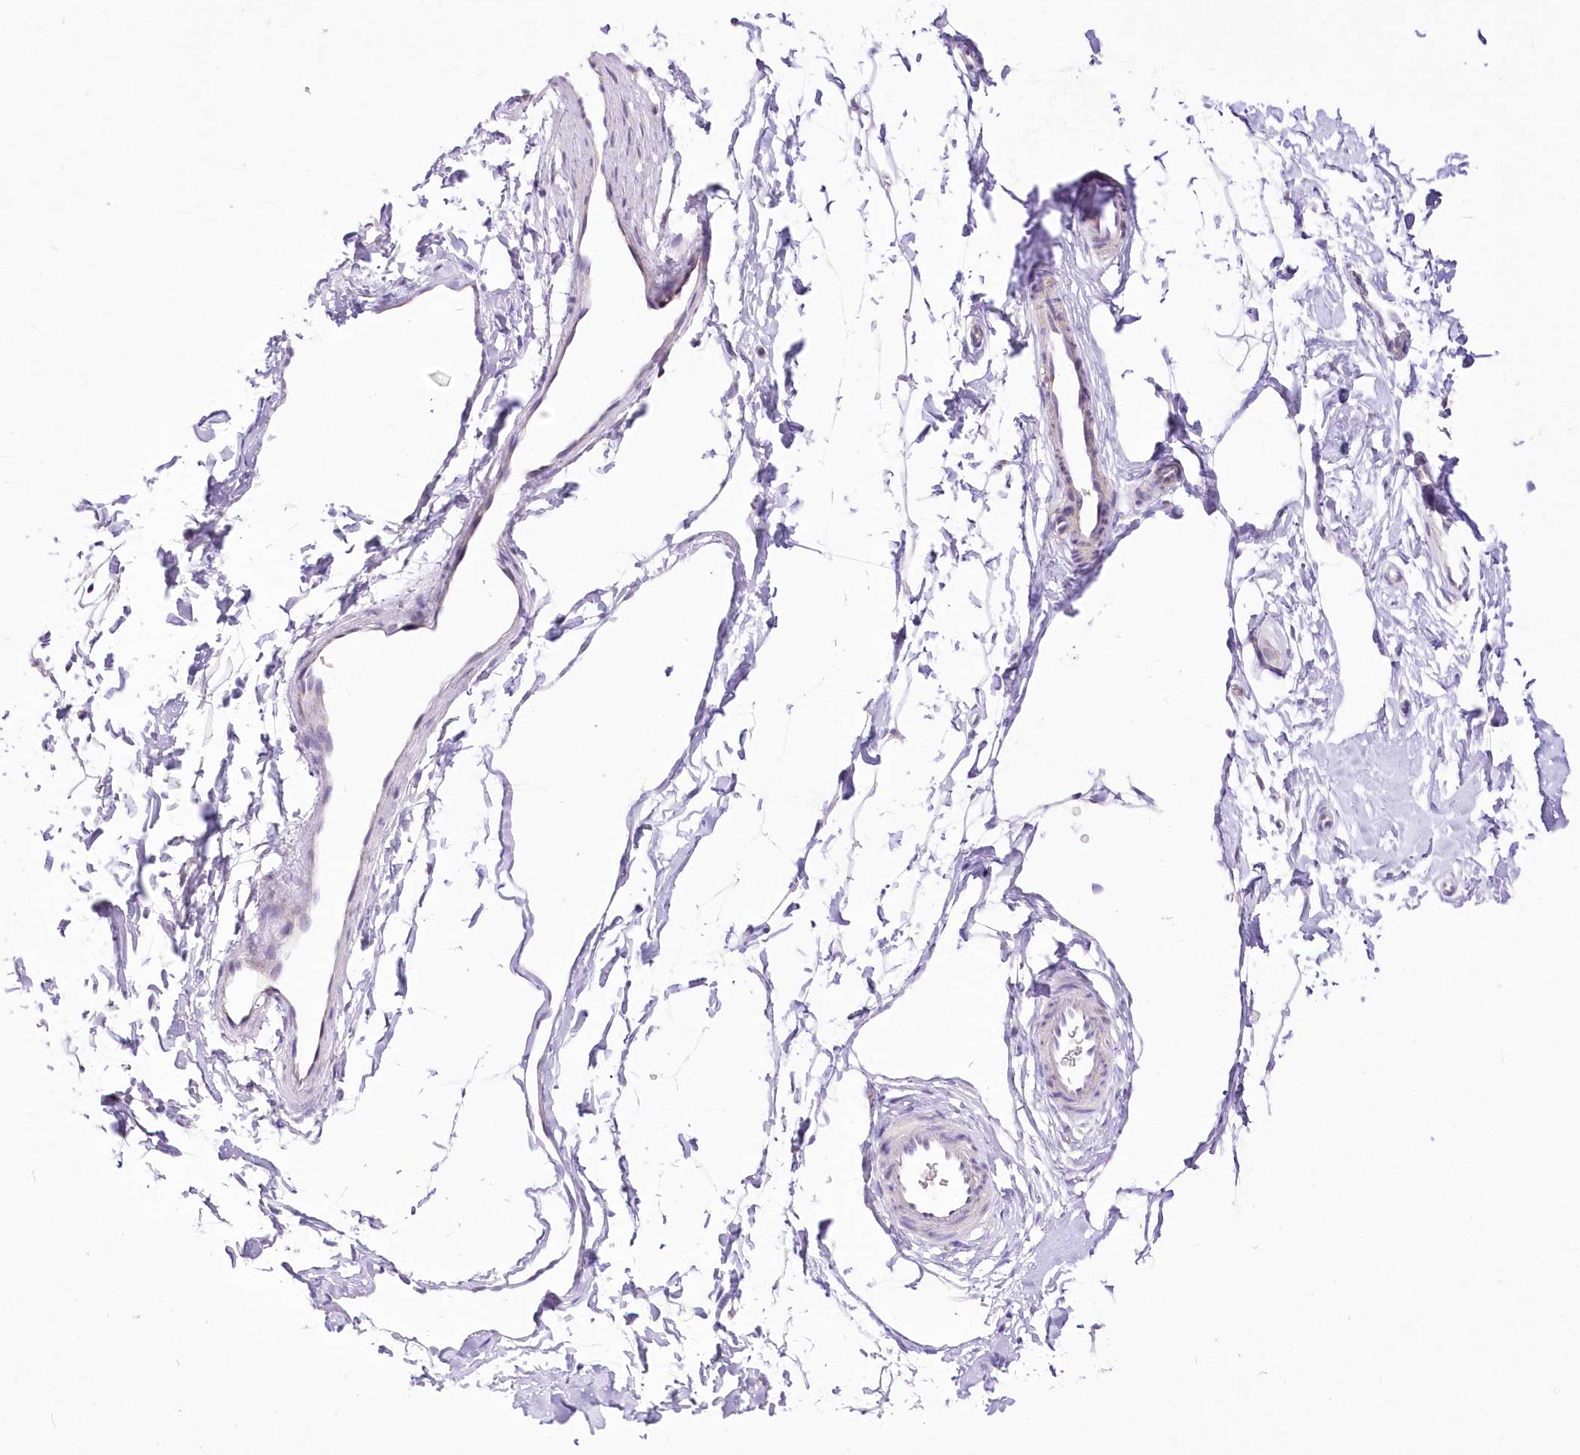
{"staining": {"intensity": "negative", "quantity": "none", "location": "none"}, "tissue": "adipose tissue", "cell_type": "Adipocytes", "image_type": "normal", "snomed": [{"axis": "morphology", "description": "Normal tissue, NOS"}, {"axis": "morphology", "description": "Basal cell carcinoma"}, {"axis": "topography", "description": "Cartilage tissue"}, {"axis": "topography", "description": "Nasopharynx"}, {"axis": "topography", "description": "Oral tissue"}], "caption": "This histopathology image is of benign adipose tissue stained with IHC to label a protein in brown with the nuclei are counter-stained blue. There is no positivity in adipocytes.", "gene": "FAM241B", "patient": {"sex": "female", "age": 77}}